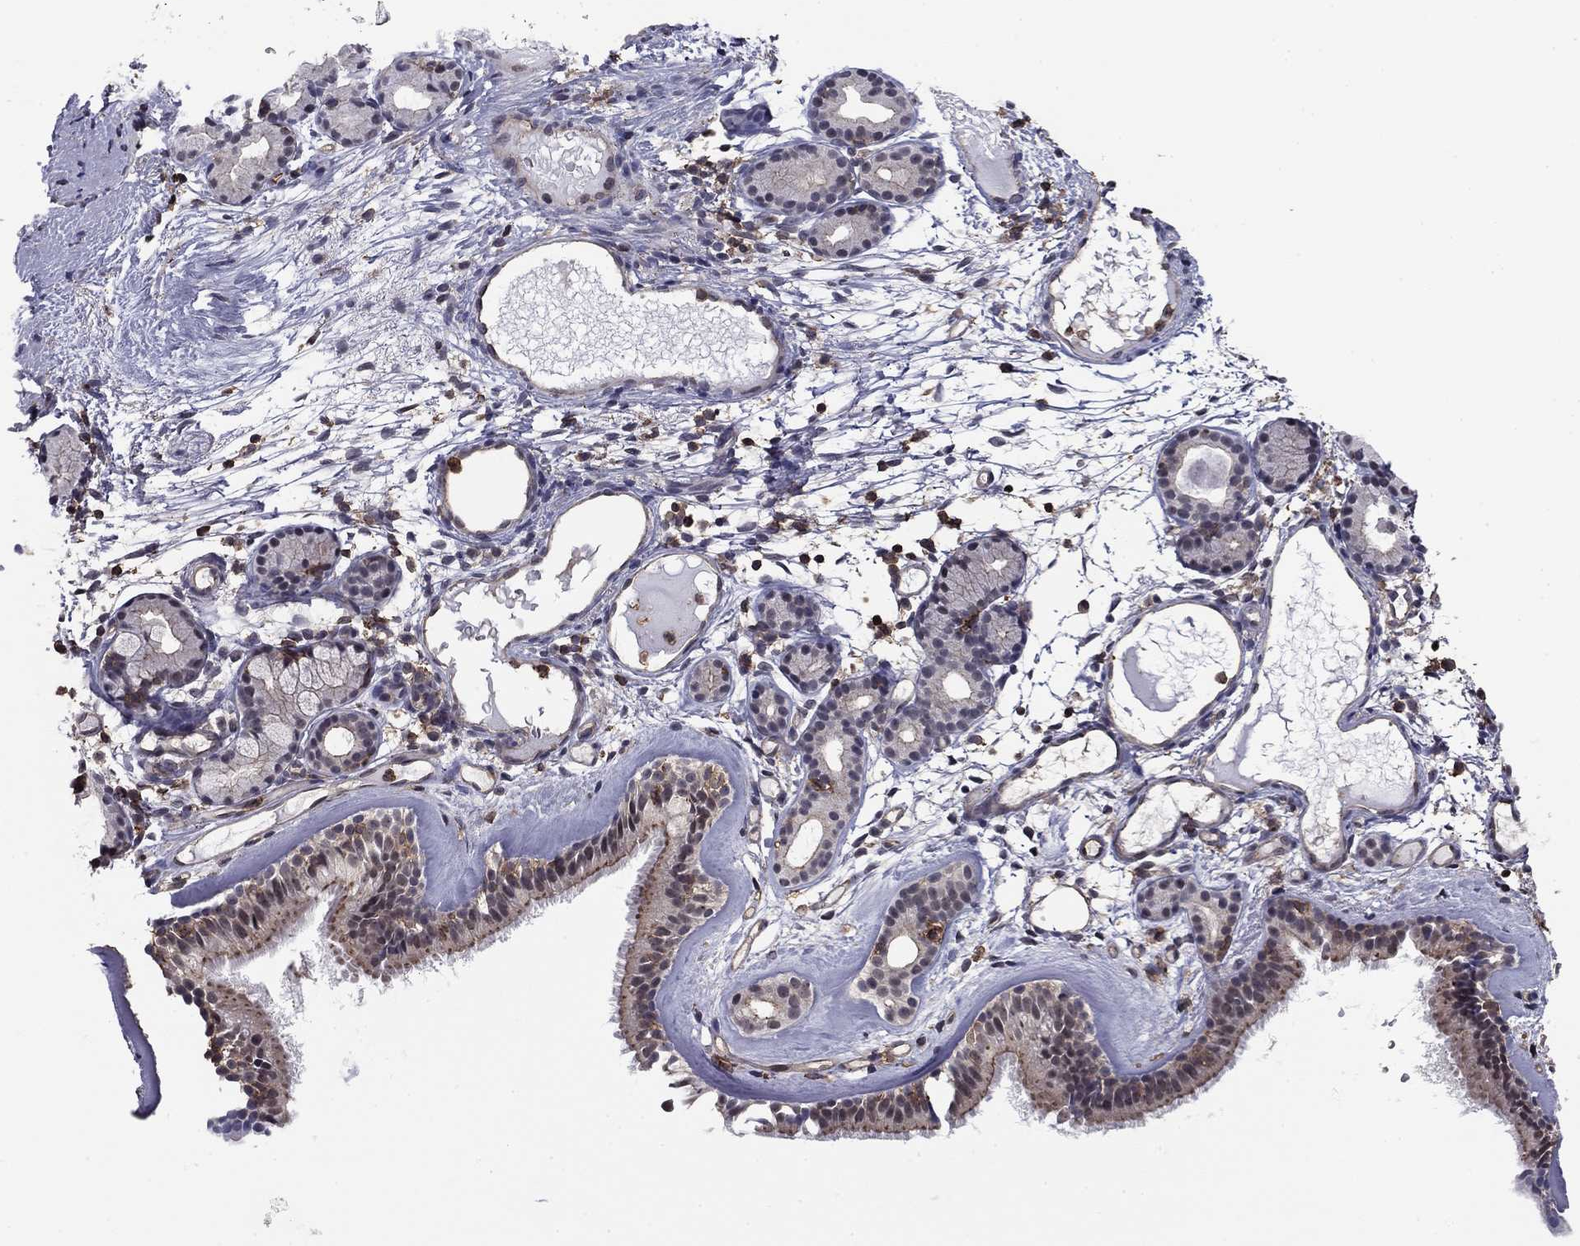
{"staining": {"intensity": "moderate", "quantity": "<25%", "location": "cytoplasmic/membranous"}, "tissue": "nasopharynx", "cell_type": "Respiratory epithelial cells", "image_type": "normal", "snomed": [{"axis": "morphology", "description": "Normal tissue, NOS"}, {"axis": "topography", "description": "Nasopharynx"}], "caption": "A histopathology image of human nasopharynx stained for a protein demonstrates moderate cytoplasmic/membranous brown staining in respiratory epithelial cells. Nuclei are stained in blue.", "gene": "PLCB2", "patient": {"sex": "female", "age": 81}}